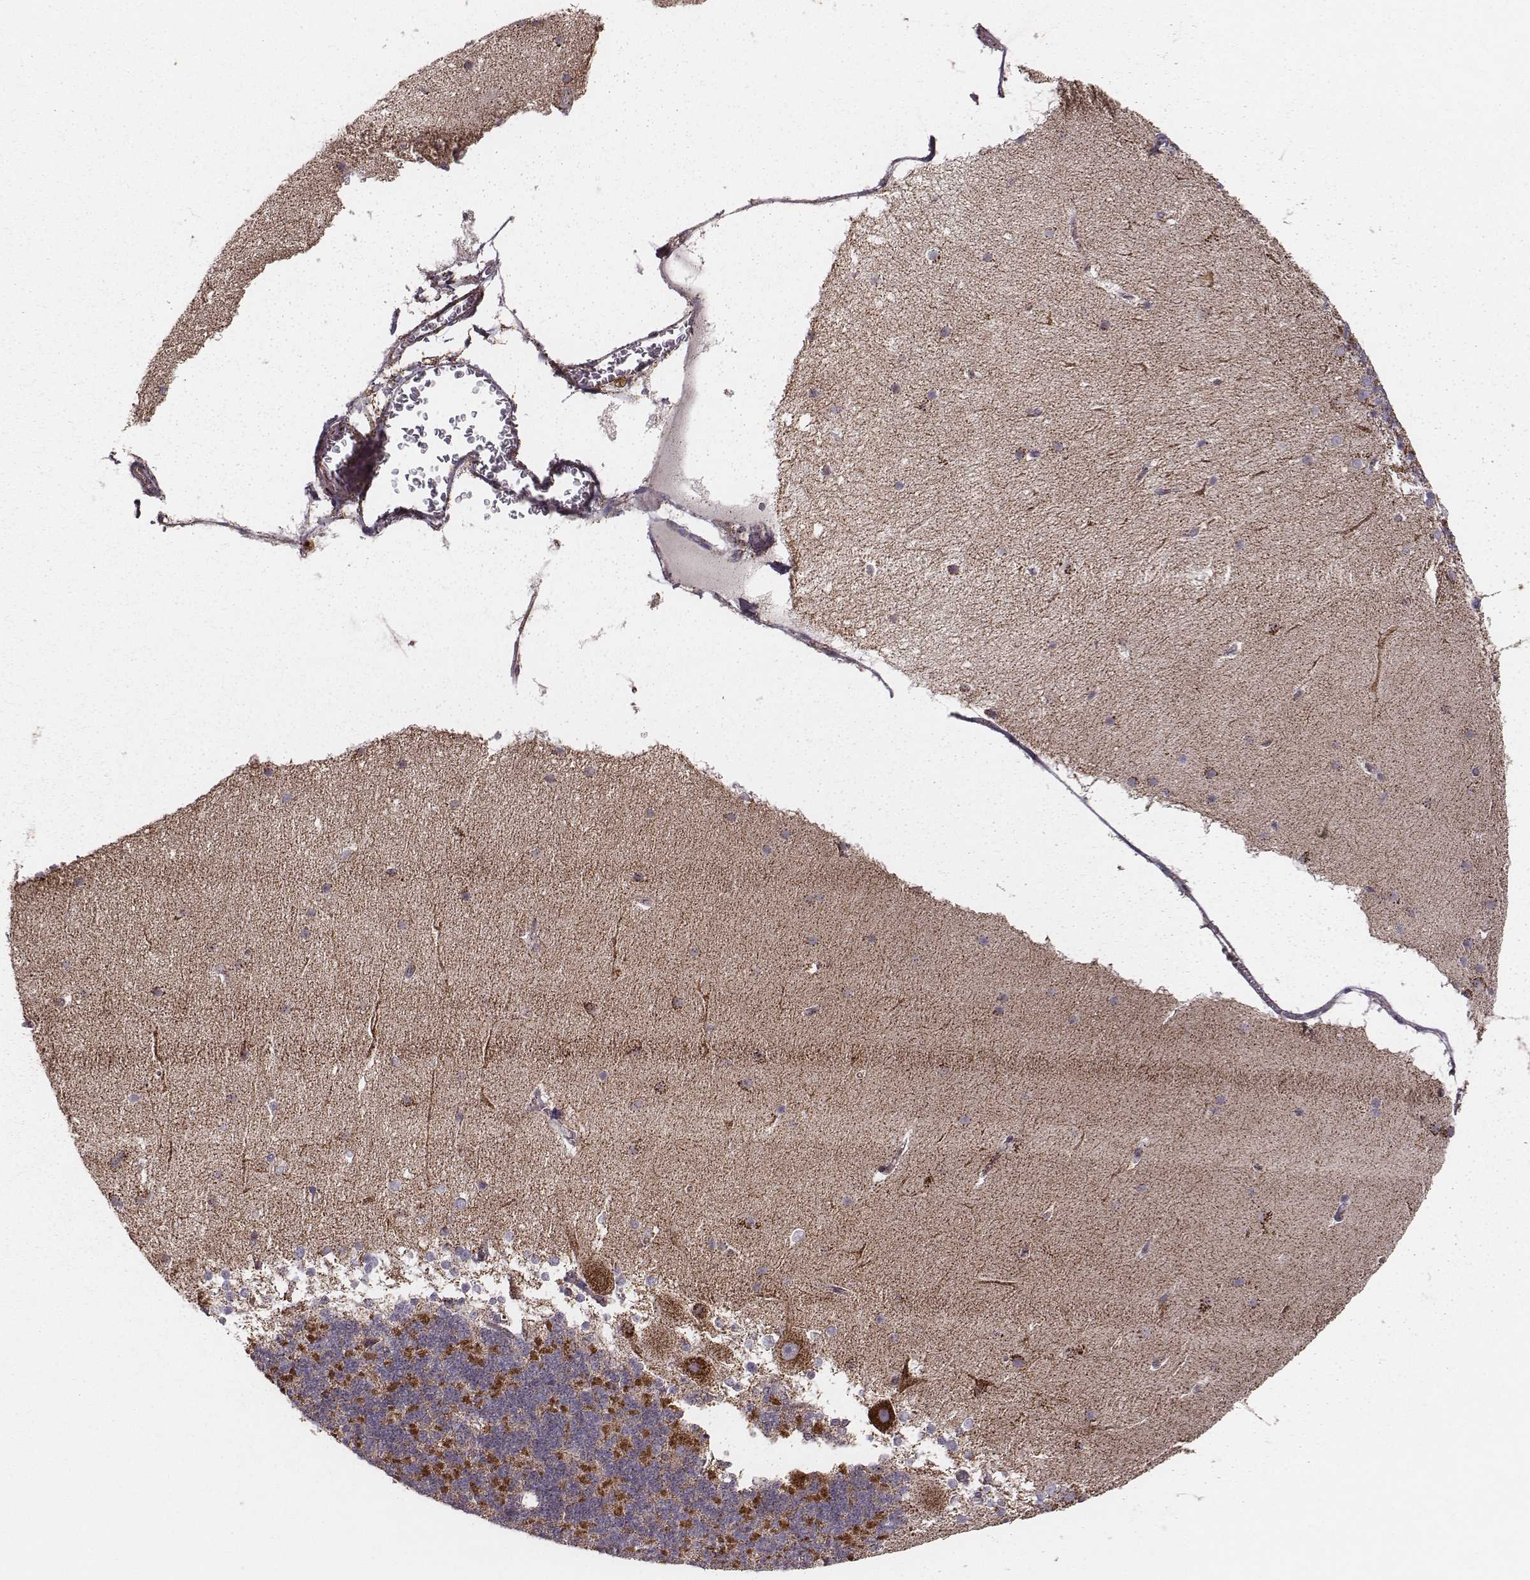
{"staining": {"intensity": "strong", "quantity": "<25%", "location": "cytoplasmic/membranous"}, "tissue": "cerebellum", "cell_type": "Cells in granular layer", "image_type": "normal", "snomed": [{"axis": "morphology", "description": "Normal tissue, NOS"}, {"axis": "topography", "description": "Cerebellum"}], "caption": "Immunohistochemical staining of unremarkable cerebellum reveals <25% levels of strong cytoplasmic/membranous protein expression in approximately <25% of cells in granular layer.", "gene": "TUFM", "patient": {"sex": "female", "age": 19}}